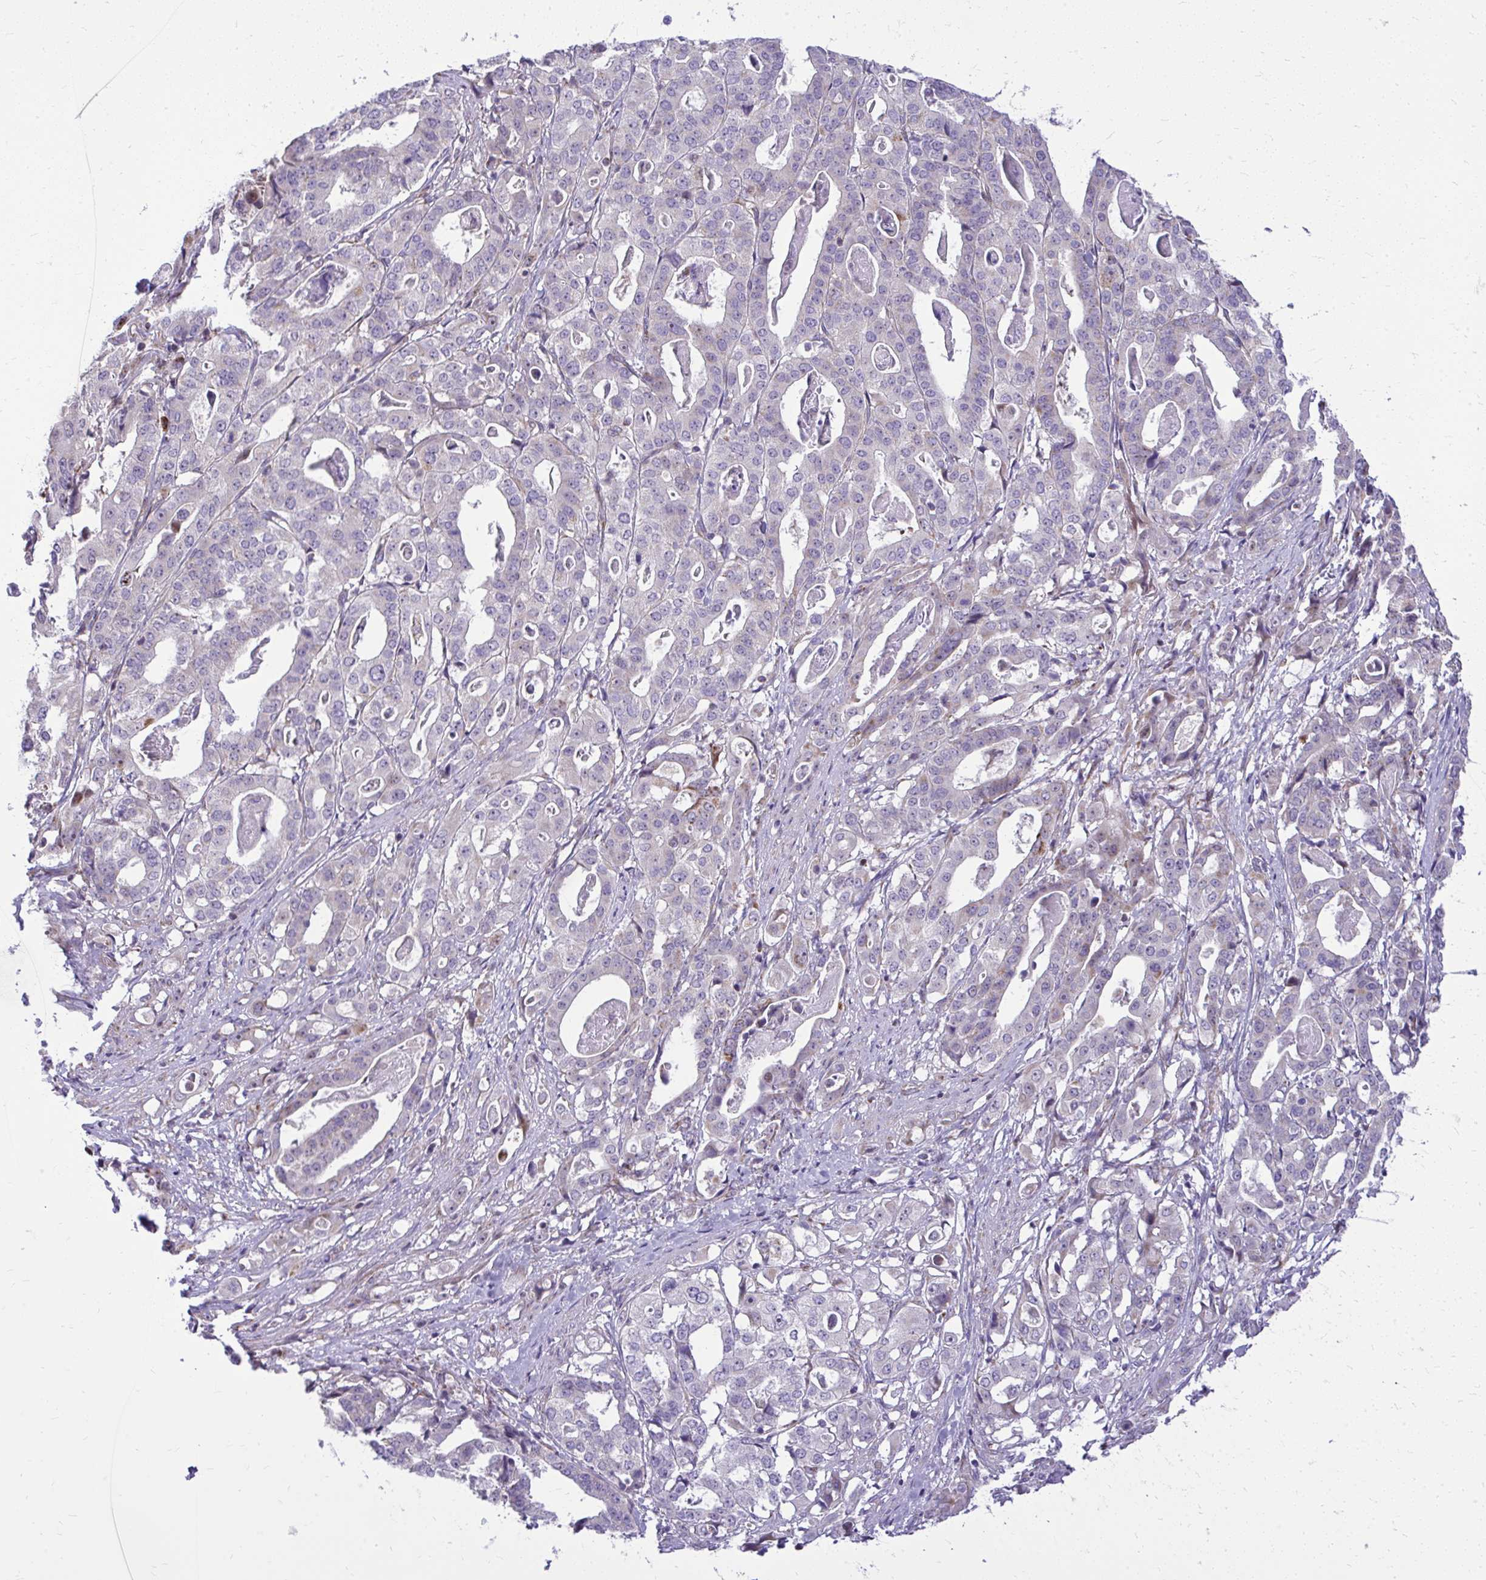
{"staining": {"intensity": "negative", "quantity": "none", "location": "none"}, "tissue": "stomach cancer", "cell_type": "Tumor cells", "image_type": "cancer", "snomed": [{"axis": "morphology", "description": "Adenocarcinoma, NOS"}, {"axis": "topography", "description": "Stomach"}], "caption": "High magnification brightfield microscopy of adenocarcinoma (stomach) stained with DAB (3,3'-diaminobenzidine) (brown) and counterstained with hematoxylin (blue): tumor cells show no significant positivity.", "gene": "GPRIN3", "patient": {"sex": "male", "age": 48}}